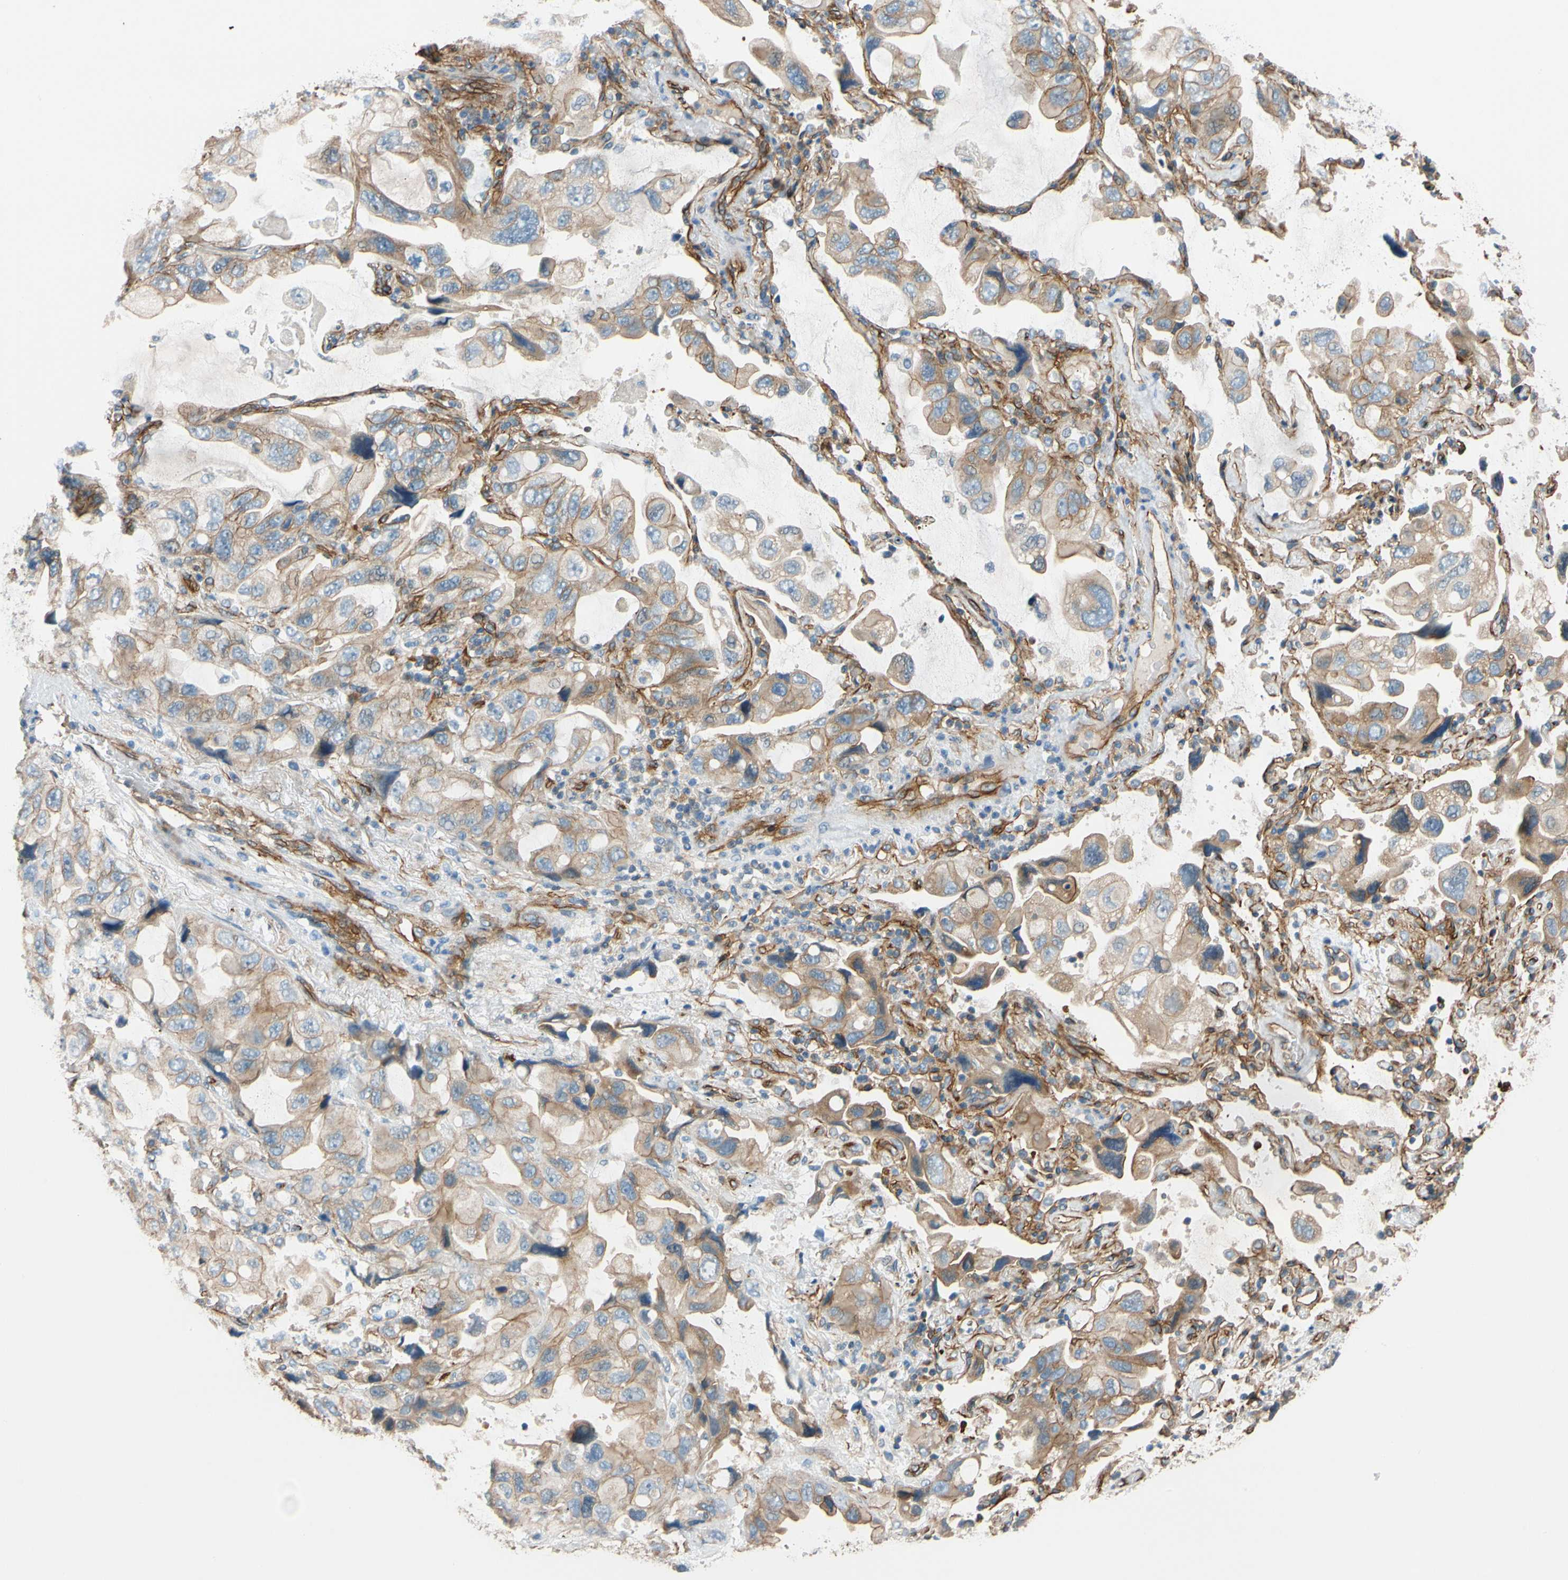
{"staining": {"intensity": "moderate", "quantity": "25%-75%", "location": "cytoplasmic/membranous"}, "tissue": "lung cancer", "cell_type": "Tumor cells", "image_type": "cancer", "snomed": [{"axis": "morphology", "description": "Squamous cell carcinoma, NOS"}, {"axis": "topography", "description": "Lung"}], "caption": "High-power microscopy captured an immunohistochemistry micrograph of lung cancer (squamous cell carcinoma), revealing moderate cytoplasmic/membranous staining in about 25%-75% of tumor cells.", "gene": "SPTAN1", "patient": {"sex": "female", "age": 73}}